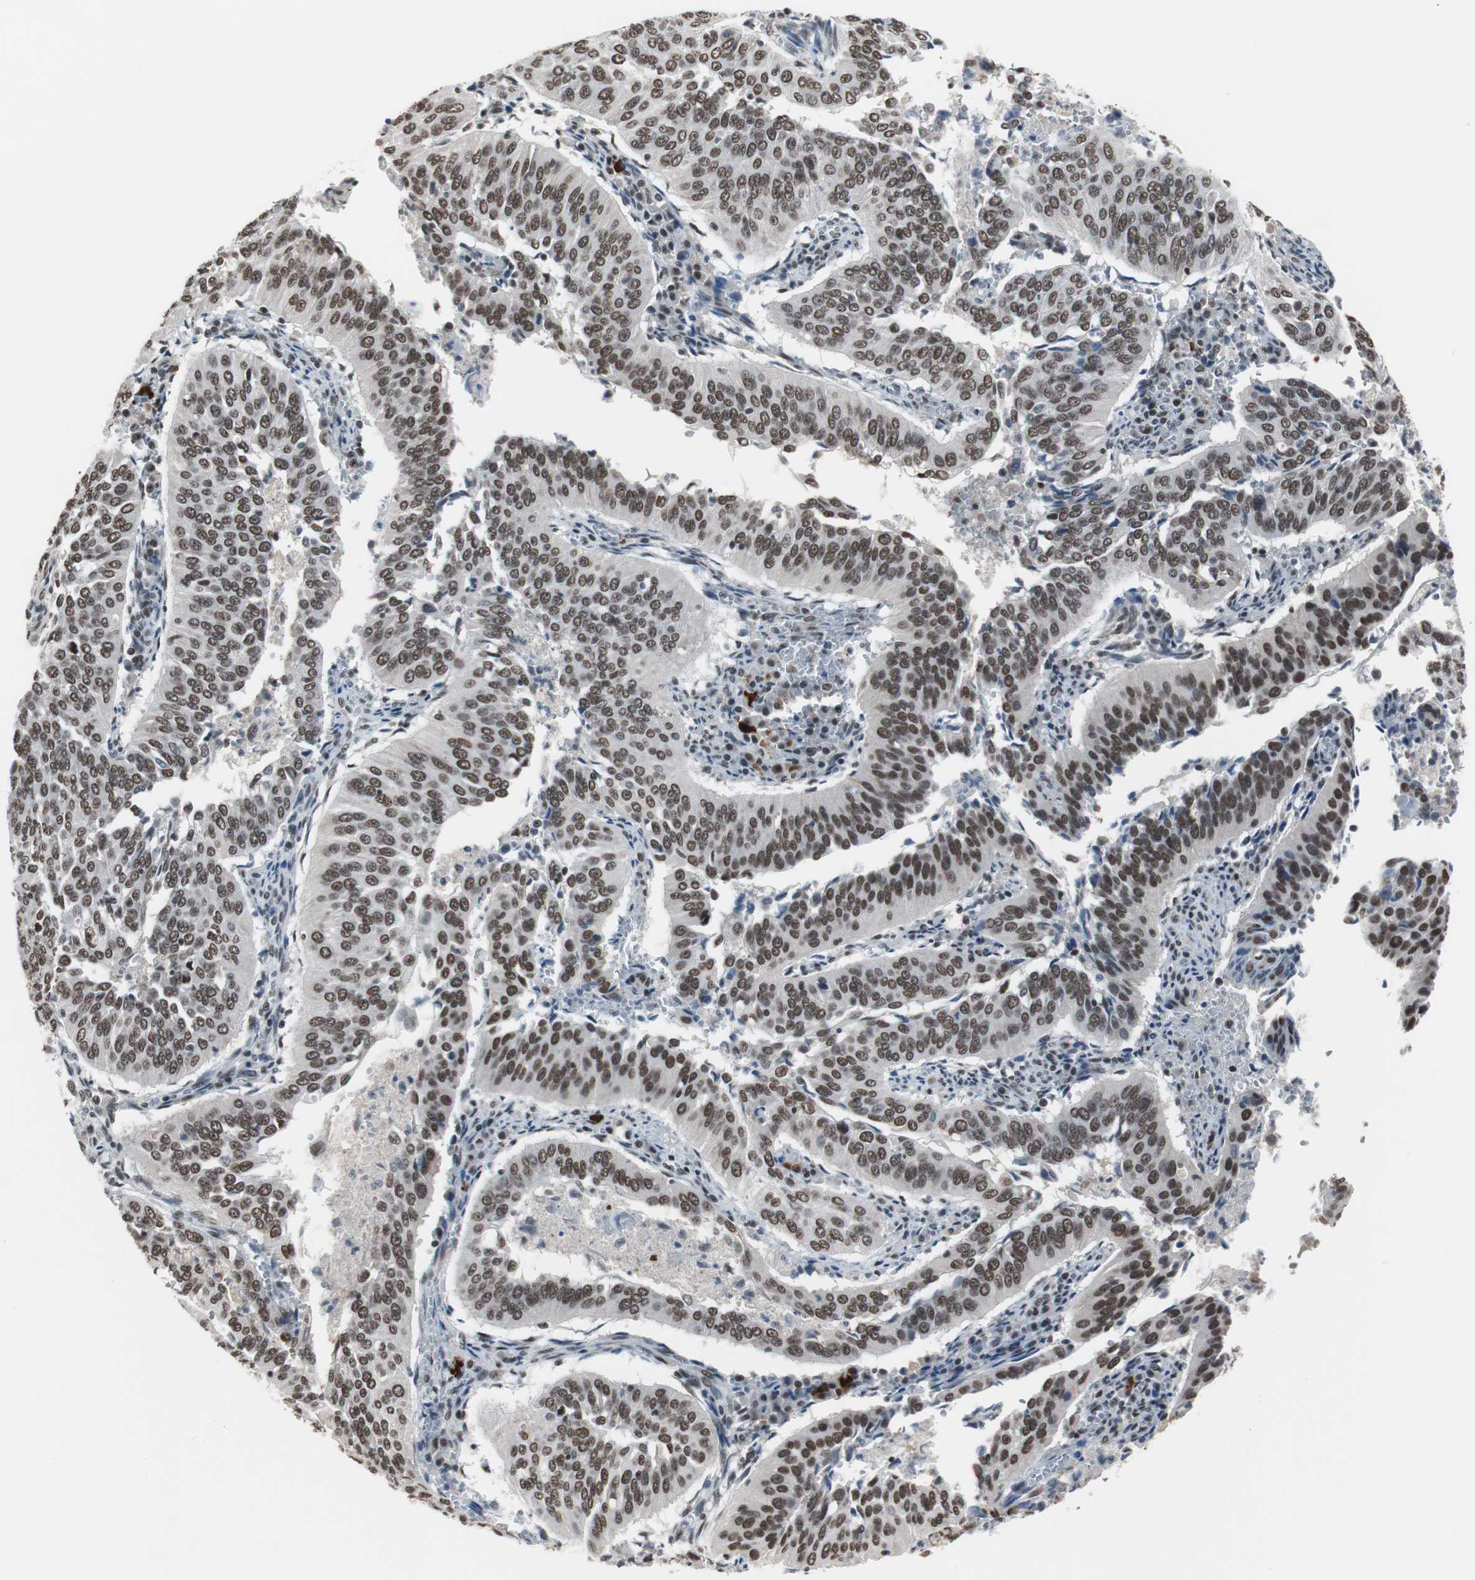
{"staining": {"intensity": "strong", "quantity": ">75%", "location": "nuclear"}, "tissue": "cervical cancer", "cell_type": "Tumor cells", "image_type": "cancer", "snomed": [{"axis": "morphology", "description": "Squamous cell carcinoma, NOS"}, {"axis": "topography", "description": "Cervix"}], "caption": "Immunohistochemical staining of squamous cell carcinoma (cervical) exhibits strong nuclear protein expression in about >75% of tumor cells. (DAB (3,3'-diaminobenzidine) IHC with brightfield microscopy, high magnification).", "gene": "TAF7", "patient": {"sex": "female", "age": 39}}